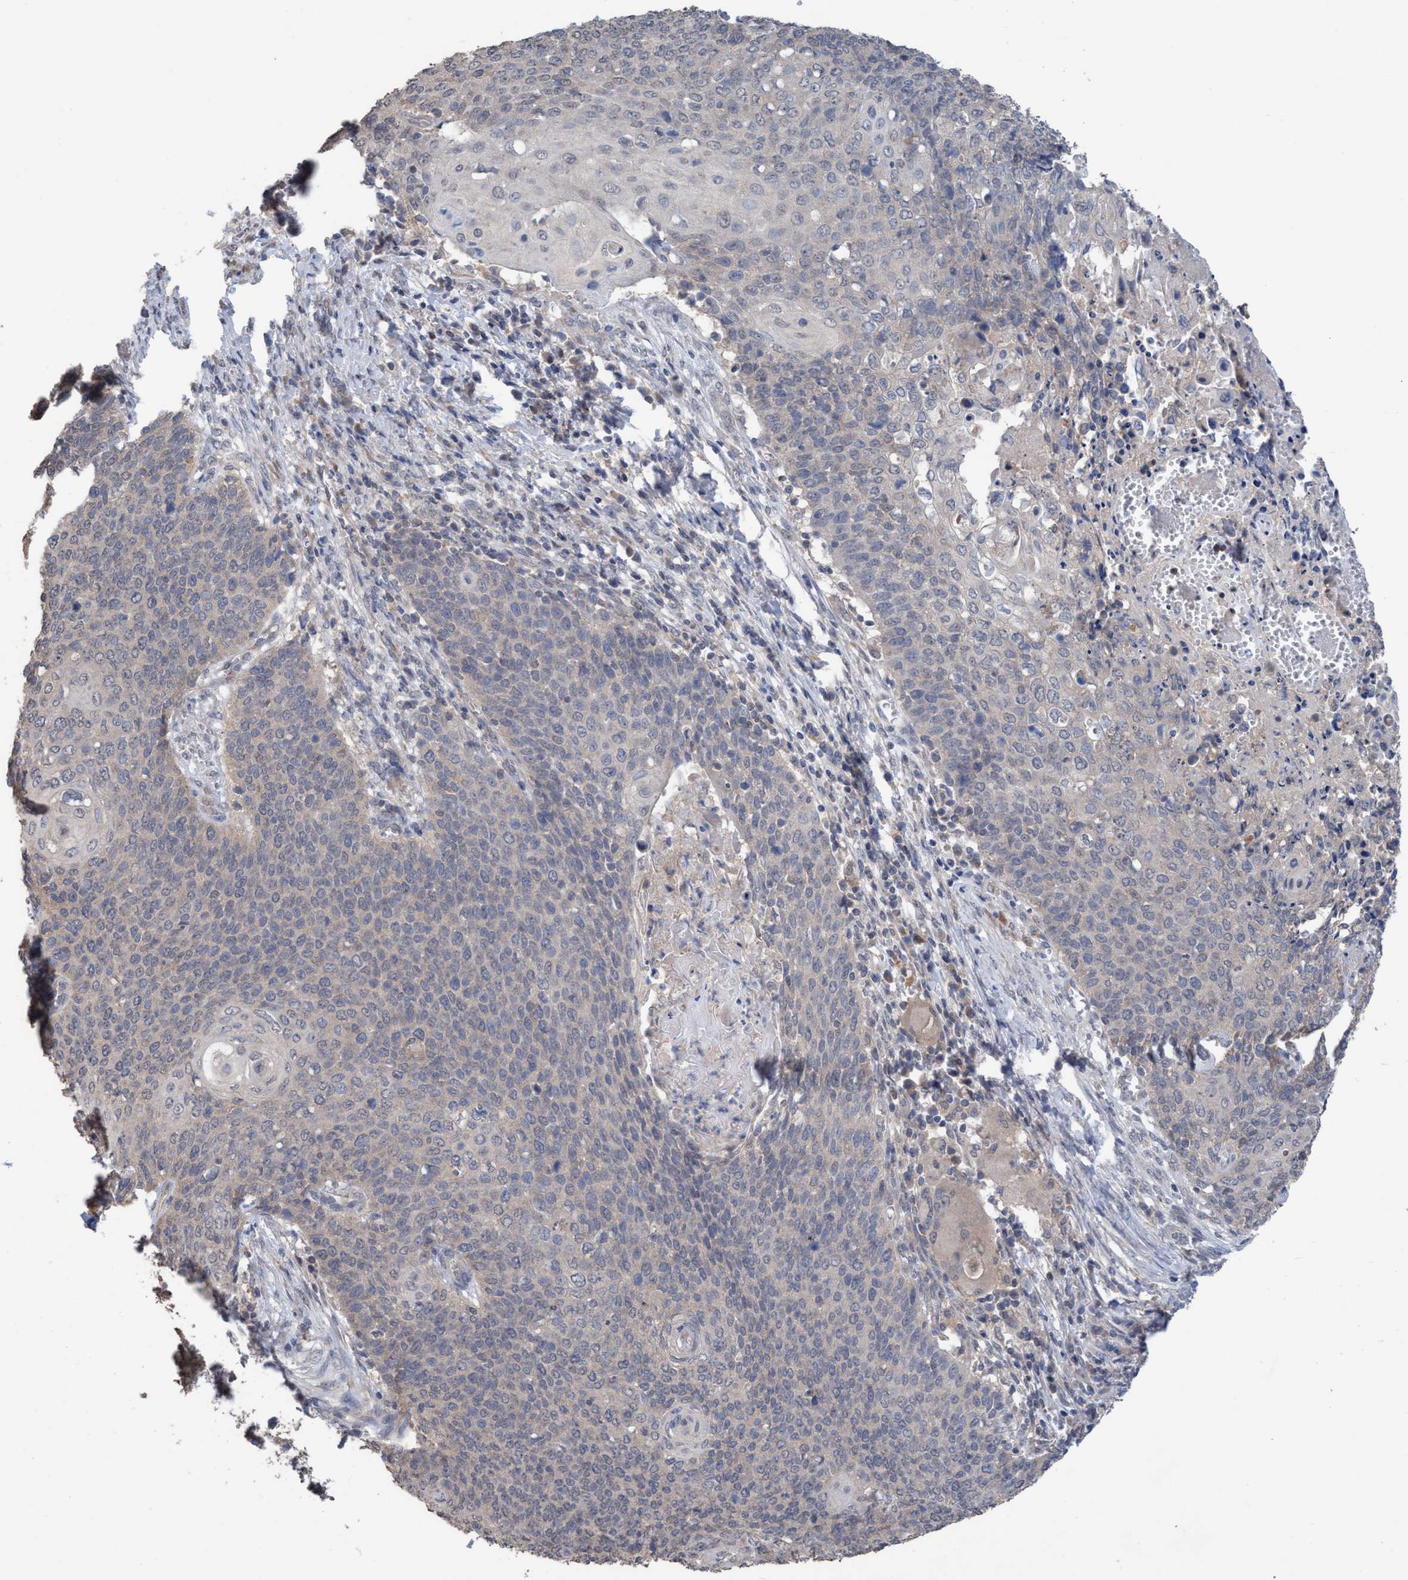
{"staining": {"intensity": "negative", "quantity": "none", "location": "none"}, "tissue": "cervical cancer", "cell_type": "Tumor cells", "image_type": "cancer", "snomed": [{"axis": "morphology", "description": "Squamous cell carcinoma, NOS"}, {"axis": "topography", "description": "Cervix"}], "caption": "Immunohistochemistry histopathology image of neoplastic tissue: cervical squamous cell carcinoma stained with DAB (3,3'-diaminobenzidine) demonstrates no significant protein staining in tumor cells.", "gene": "GLOD4", "patient": {"sex": "female", "age": 39}}